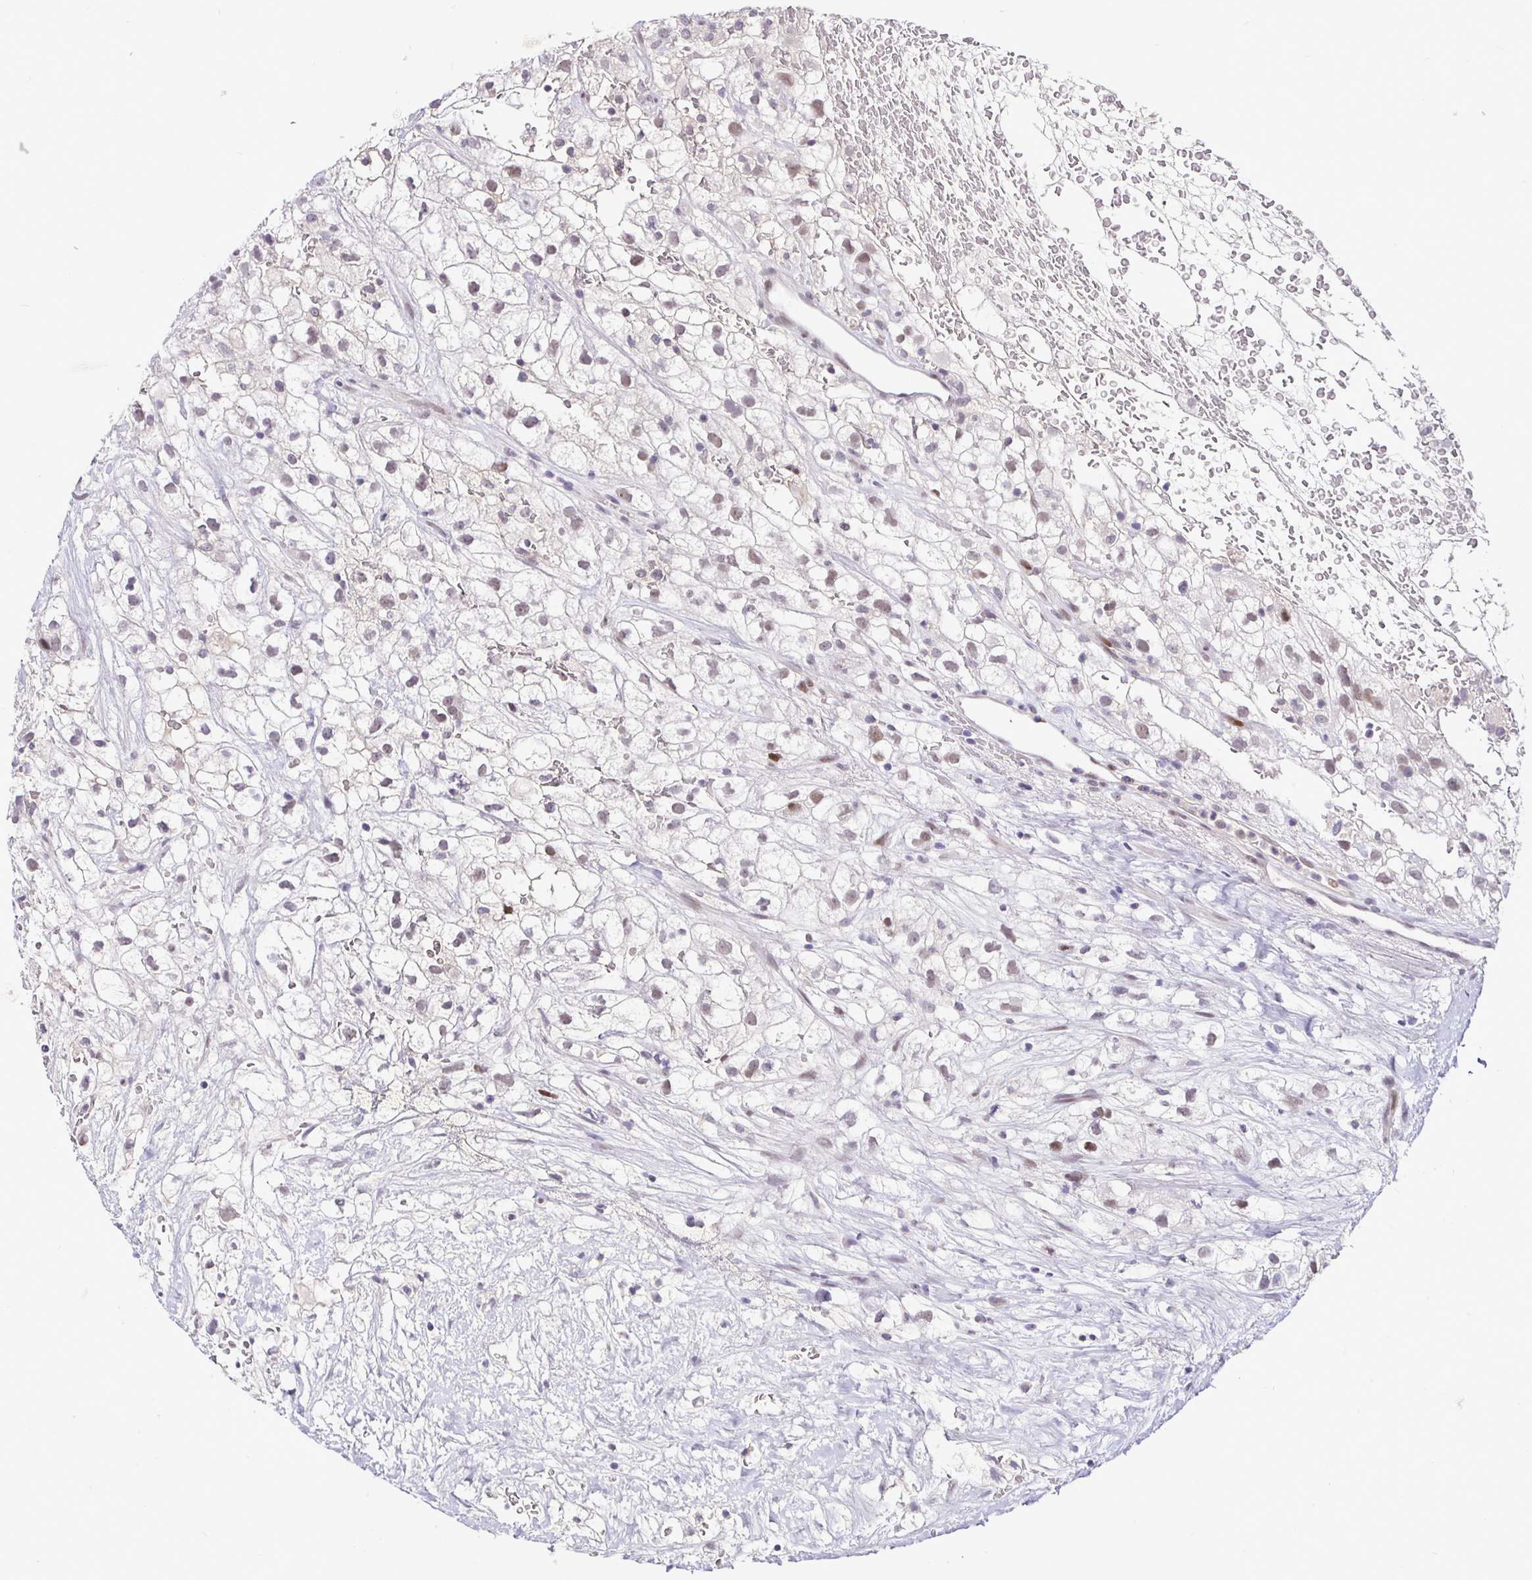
{"staining": {"intensity": "weak", "quantity": "25%-75%", "location": "nuclear"}, "tissue": "renal cancer", "cell_type": "Tumor cells", "image_type": "cancer", "snomed": [{"axis": "morphology", "description": "Adenocarcinoma, NOS"}, {"axis": "topography", "description": "Kidney"}], "caption": "DAB immunohistochemical staining of human renal cancer (adenocarcinoma) demonstrates weak nuclear protein positivity in about 25%-75% of tumor cells. Using DAB (3,3'-diaminobenzidine) (brown) and hematoxylin (blue) stains, captured at high magnification using brightfield microscopy.", "gene": "NUP188", "patient": {"sex": "male", "age": 59}}